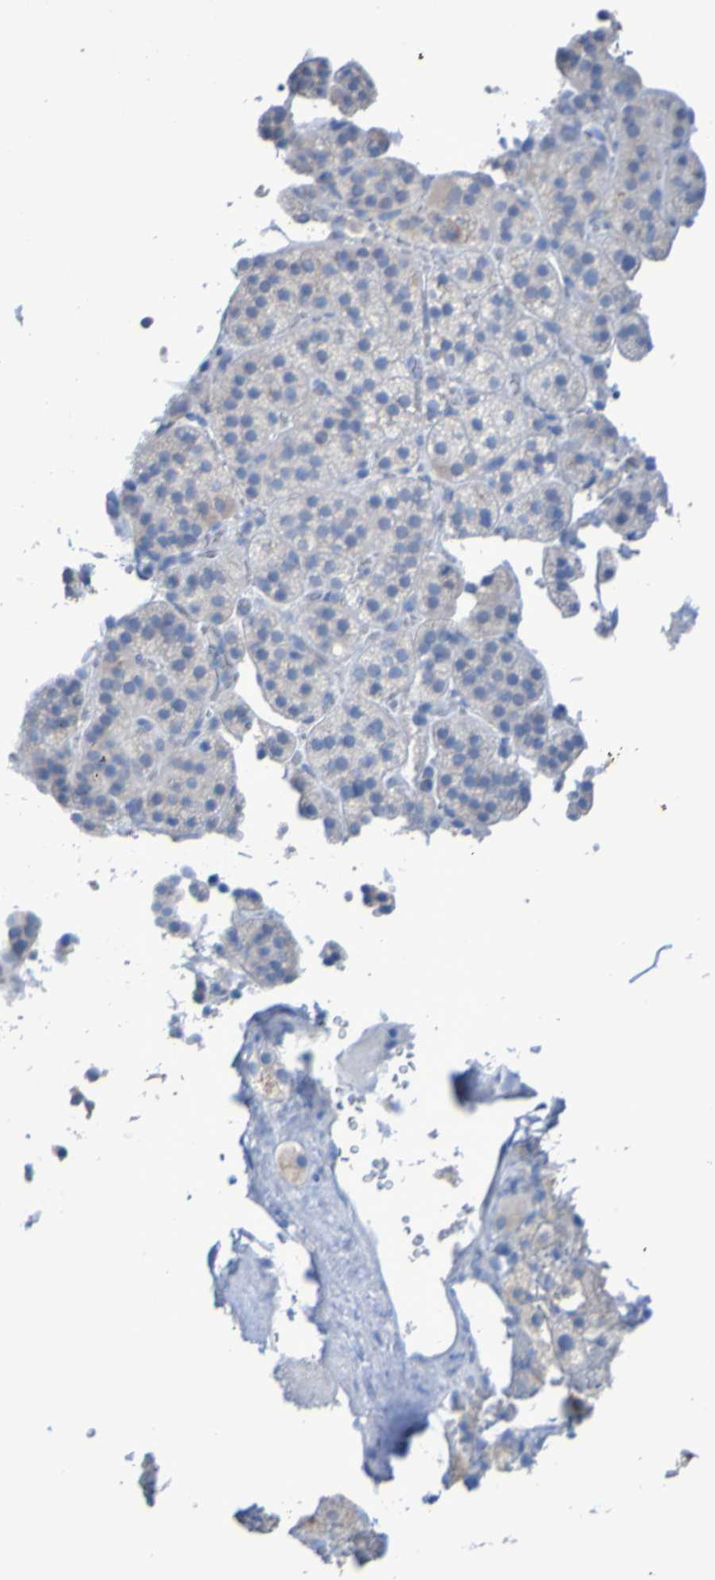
{"staining": {"intensity": "negative", "quantity": "none", "location": "none"}, "tissue": "adrenal gland", "cell_type": "Glandular cells", "image_type": "normal", "snomed": [{"axis": "morphology", "description": "Normal tissue, NOS"}, {"axis": "topography", "description": "Adrenal gland"}], "caption": "Glandular cells show no significant staining in benign adrenal gland.", "gene": "ACMSD", "patient": {"sex": "female", "age": 59}}